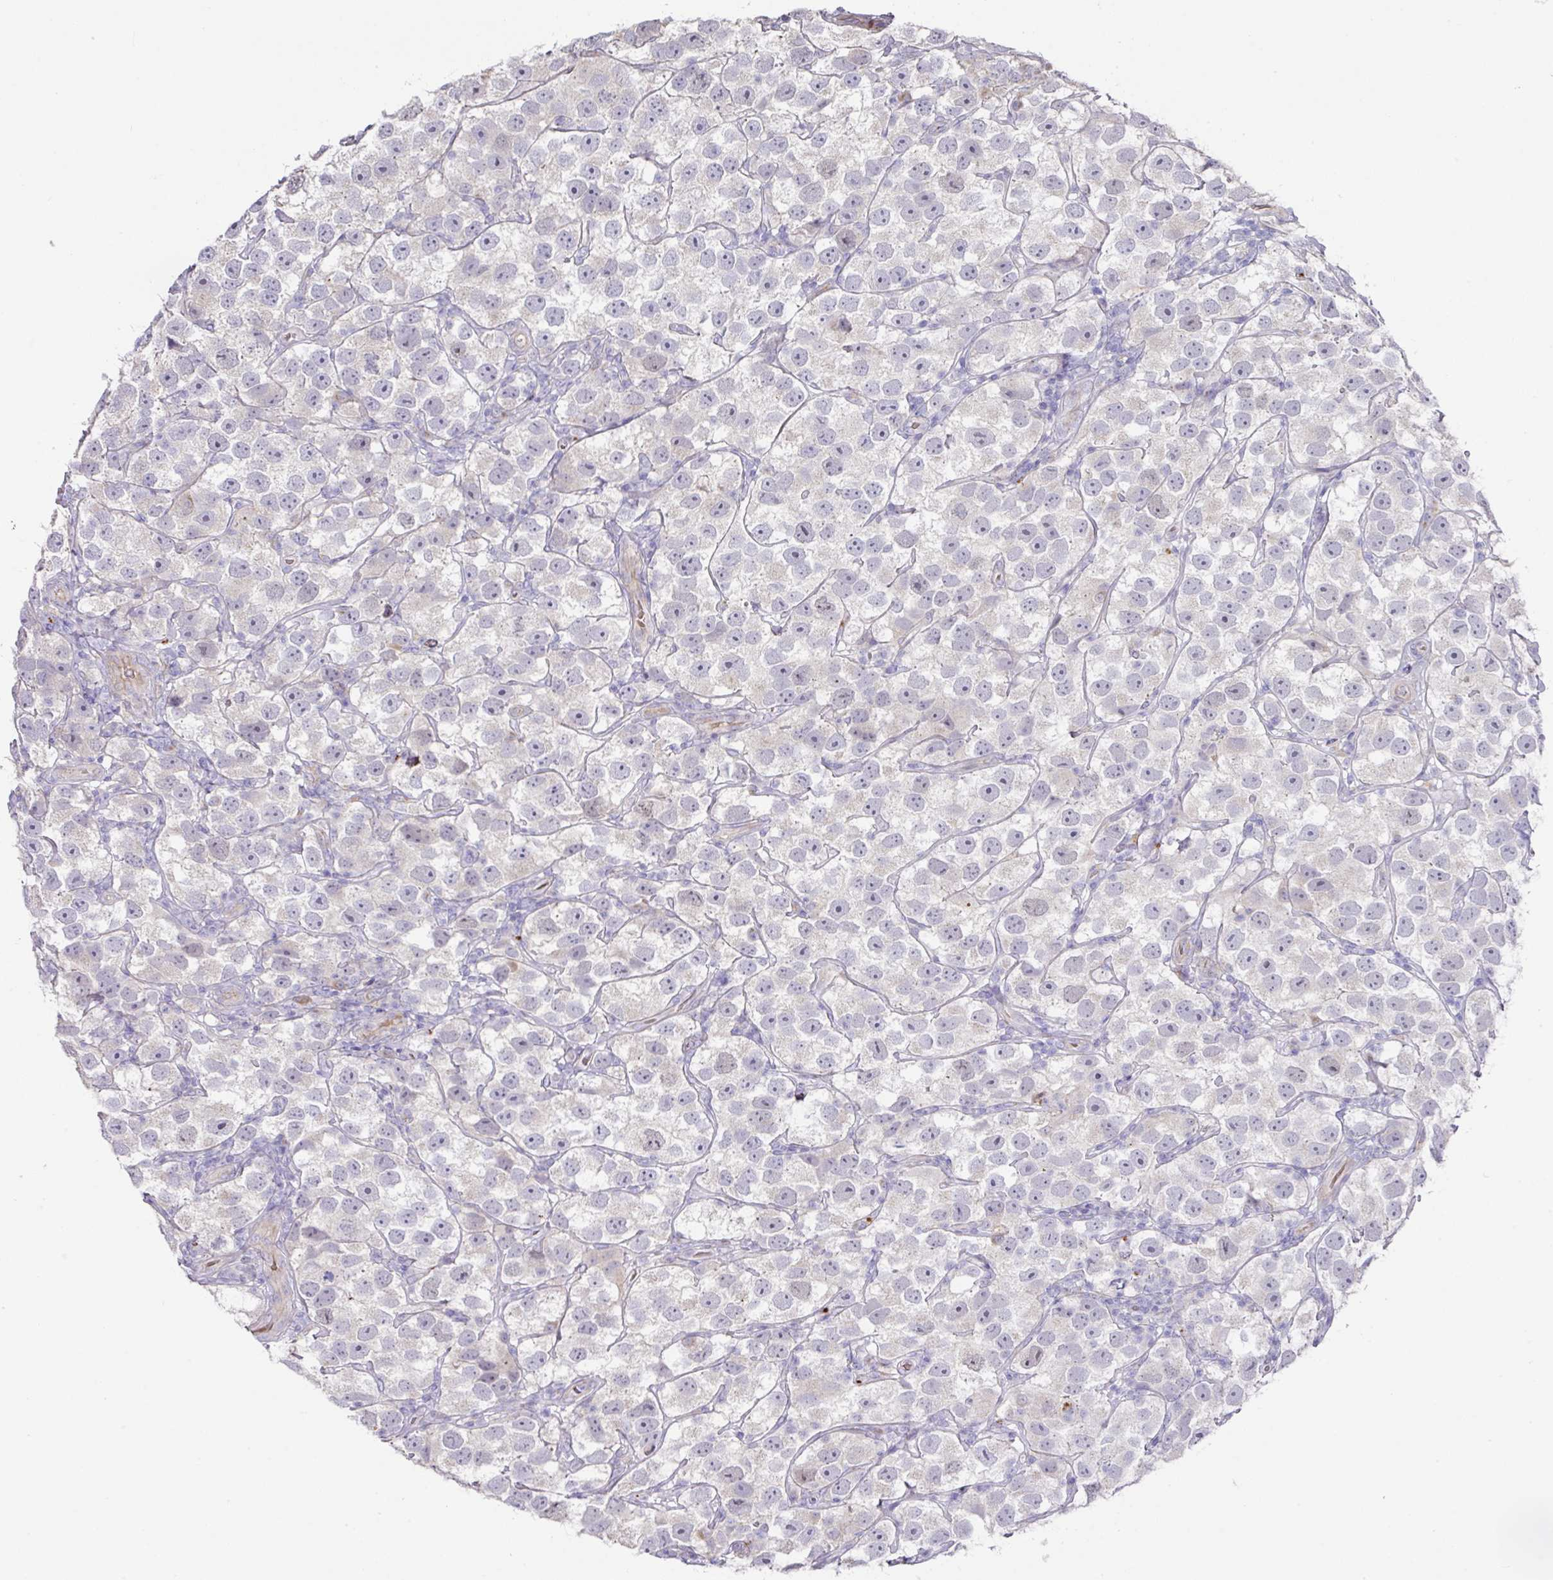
{"staining": {"intensity": "negative", "quantity": "none", "location": "none"}, "tissue": "testis cancer", "cell_type": "Tumor cells", "image_type": "cancer", "snomed": [{"axis": "morphology", "description": "Seminoma, NOS"}, {"axis": "topography", "description": "Testis"}], "caption": "There is no significant expression in tumor cells of seminoma (testis).", "gene": "TARM1", "patient": {"sex": "male", "age": 26}}